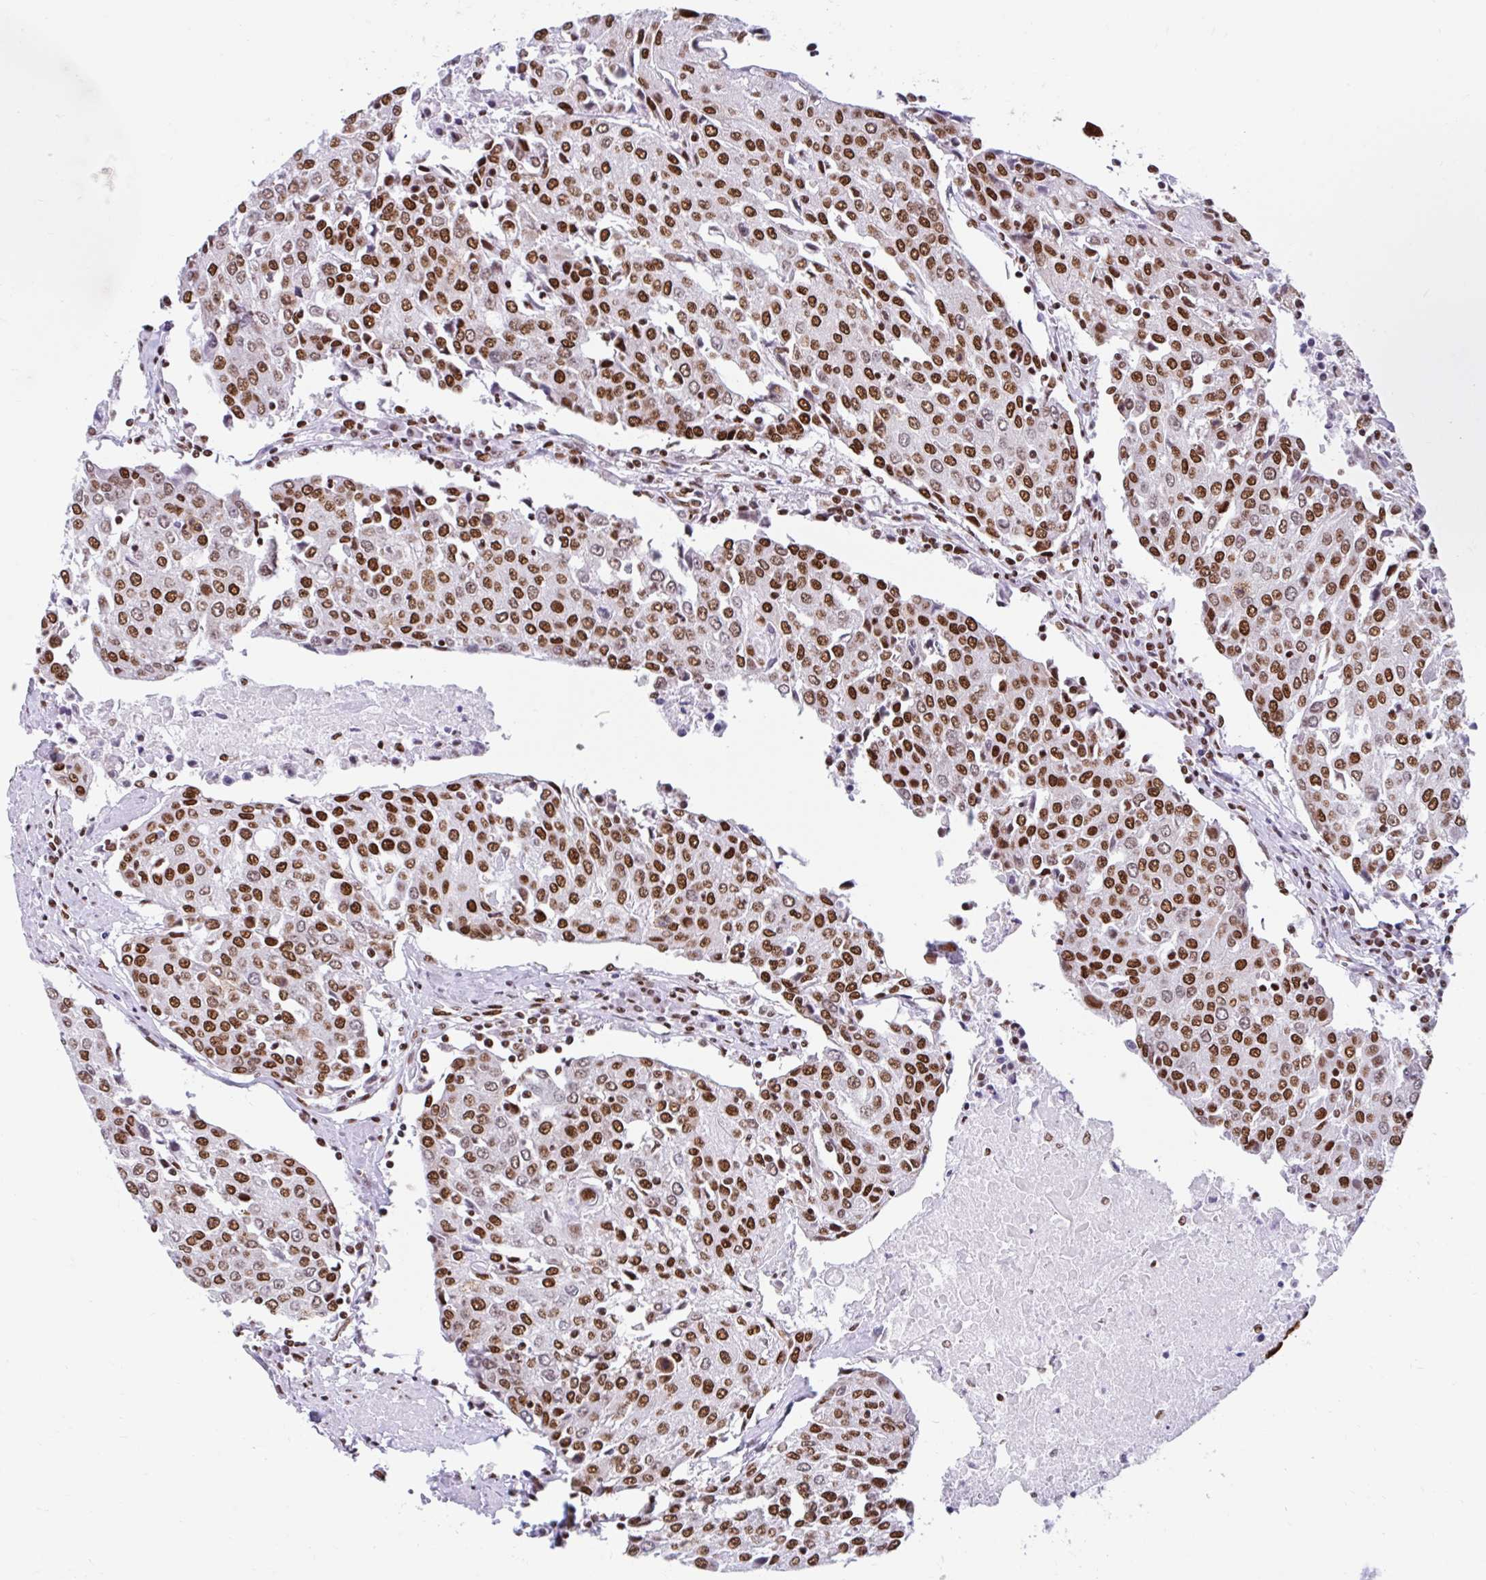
{"staining": {"intensity": "strong", "quantity": ">75%", "location": "nuclear"}, "tissue": "urothelial cancer", "cell_type": "Tumor cells", "image_type": "cancer", "snomed": [{"axis": "morphology", "description": "Urothelial carcinoma, High grade"}, {"axis": "topography", "description": "Urinary bladder"}], "caption": "High-grade urothelial carcinoma tissue displays strong nuclear expression in about >75% of tumor cells", "gene": "KHDRBS1", "patient": {"sex": "female", "age": 85}}